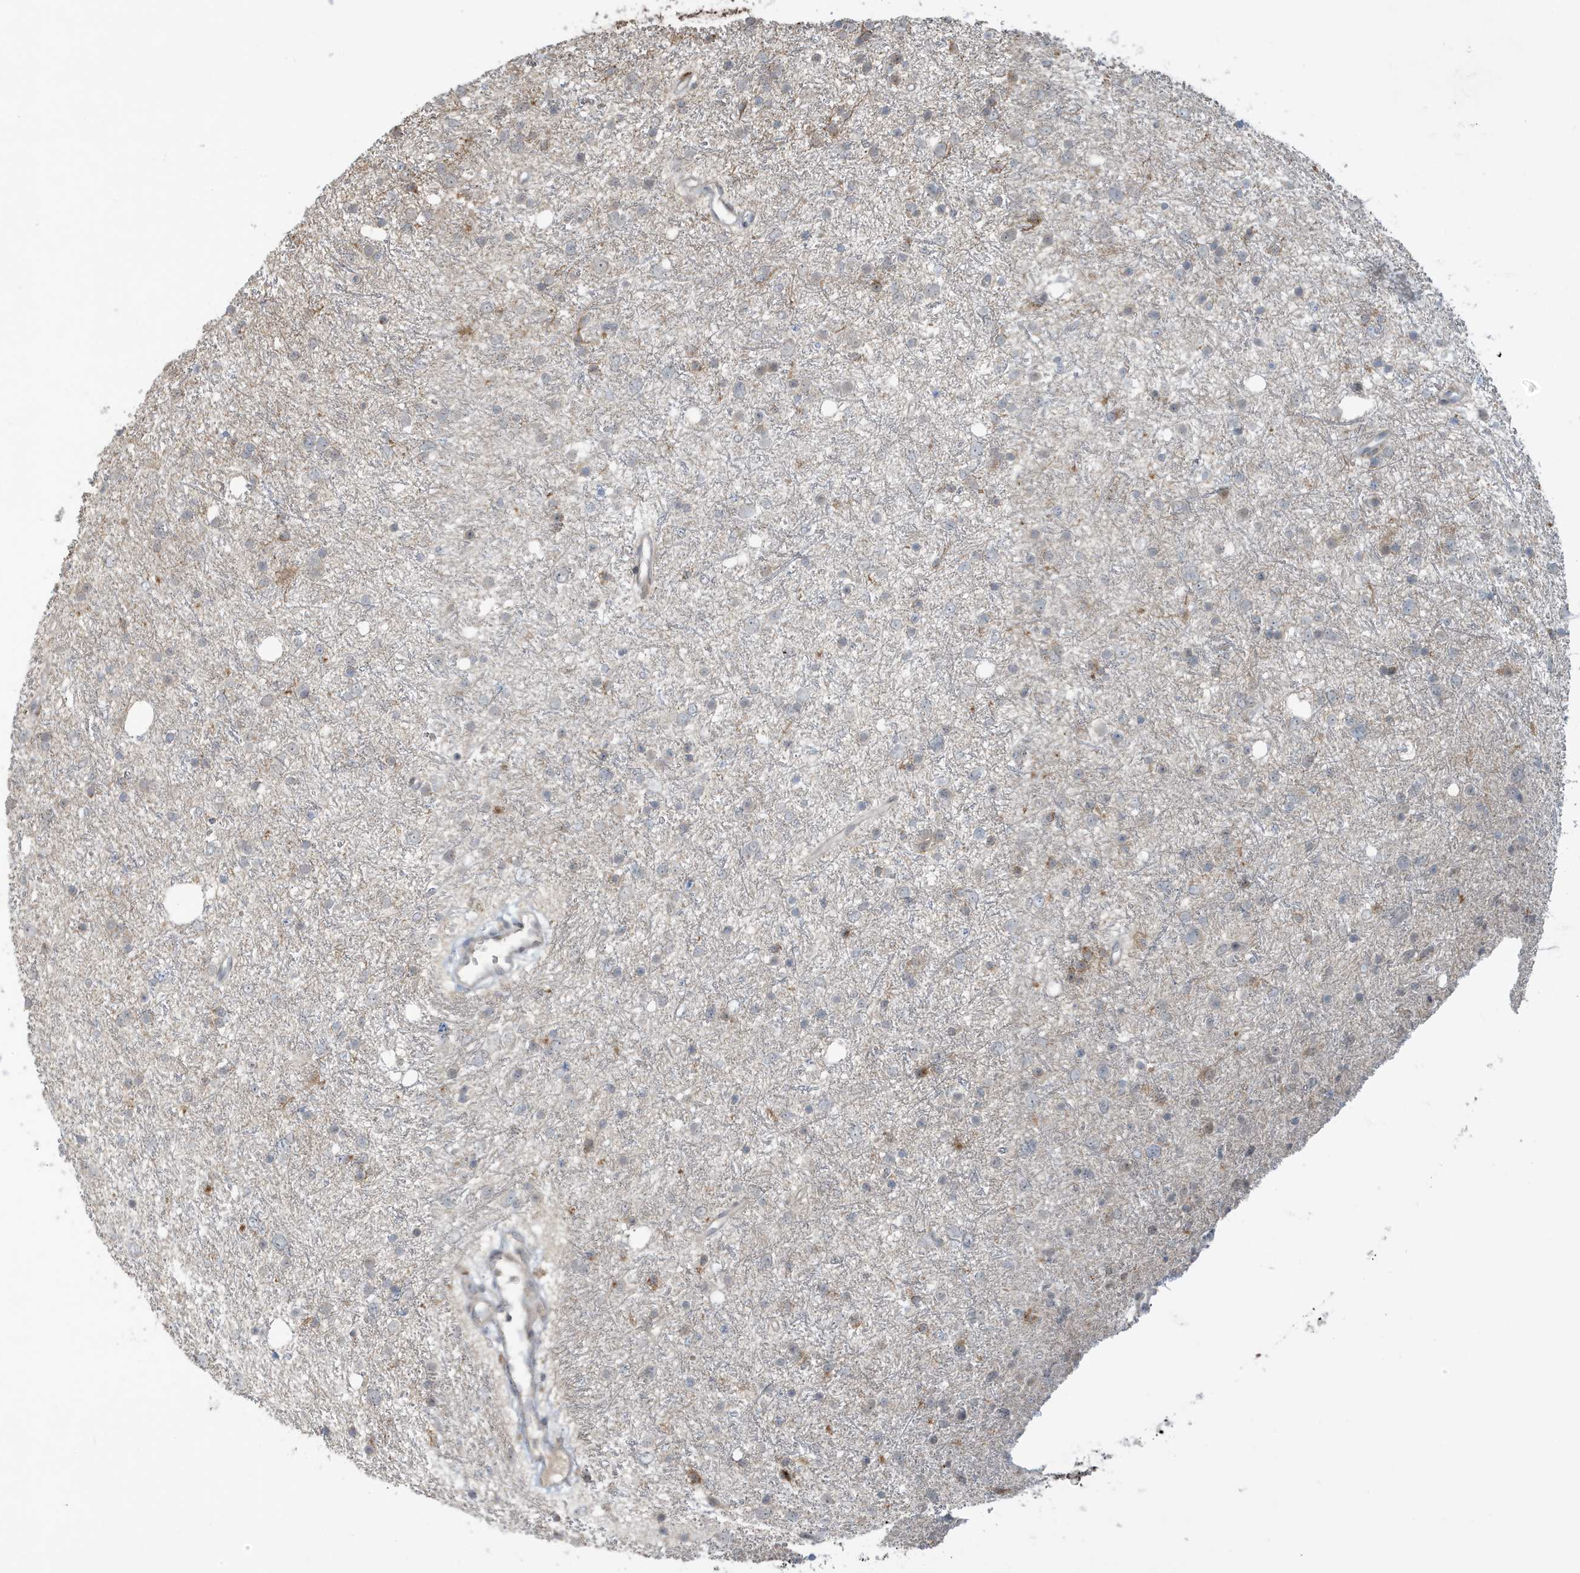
{"staining": {"intensity": "weak", "quantity": "<25%", "location": "cytoplasmic/membranous"}, "tissue": "glioma", "cell_type": "Tumor cells", "image_type": "cancer", "snomed": [{"axis": "morphology", "description": "Glioma, malignant, Low grade"}, {"axis": "topography", "description": "Cerebral cortex"}], "caption": "DAB immunohistochemical staining of human glioma demonstrates no significant staining in tumor cells.", "gene": "PRRT3", "patient": {"sex": "female", "age": 39}}